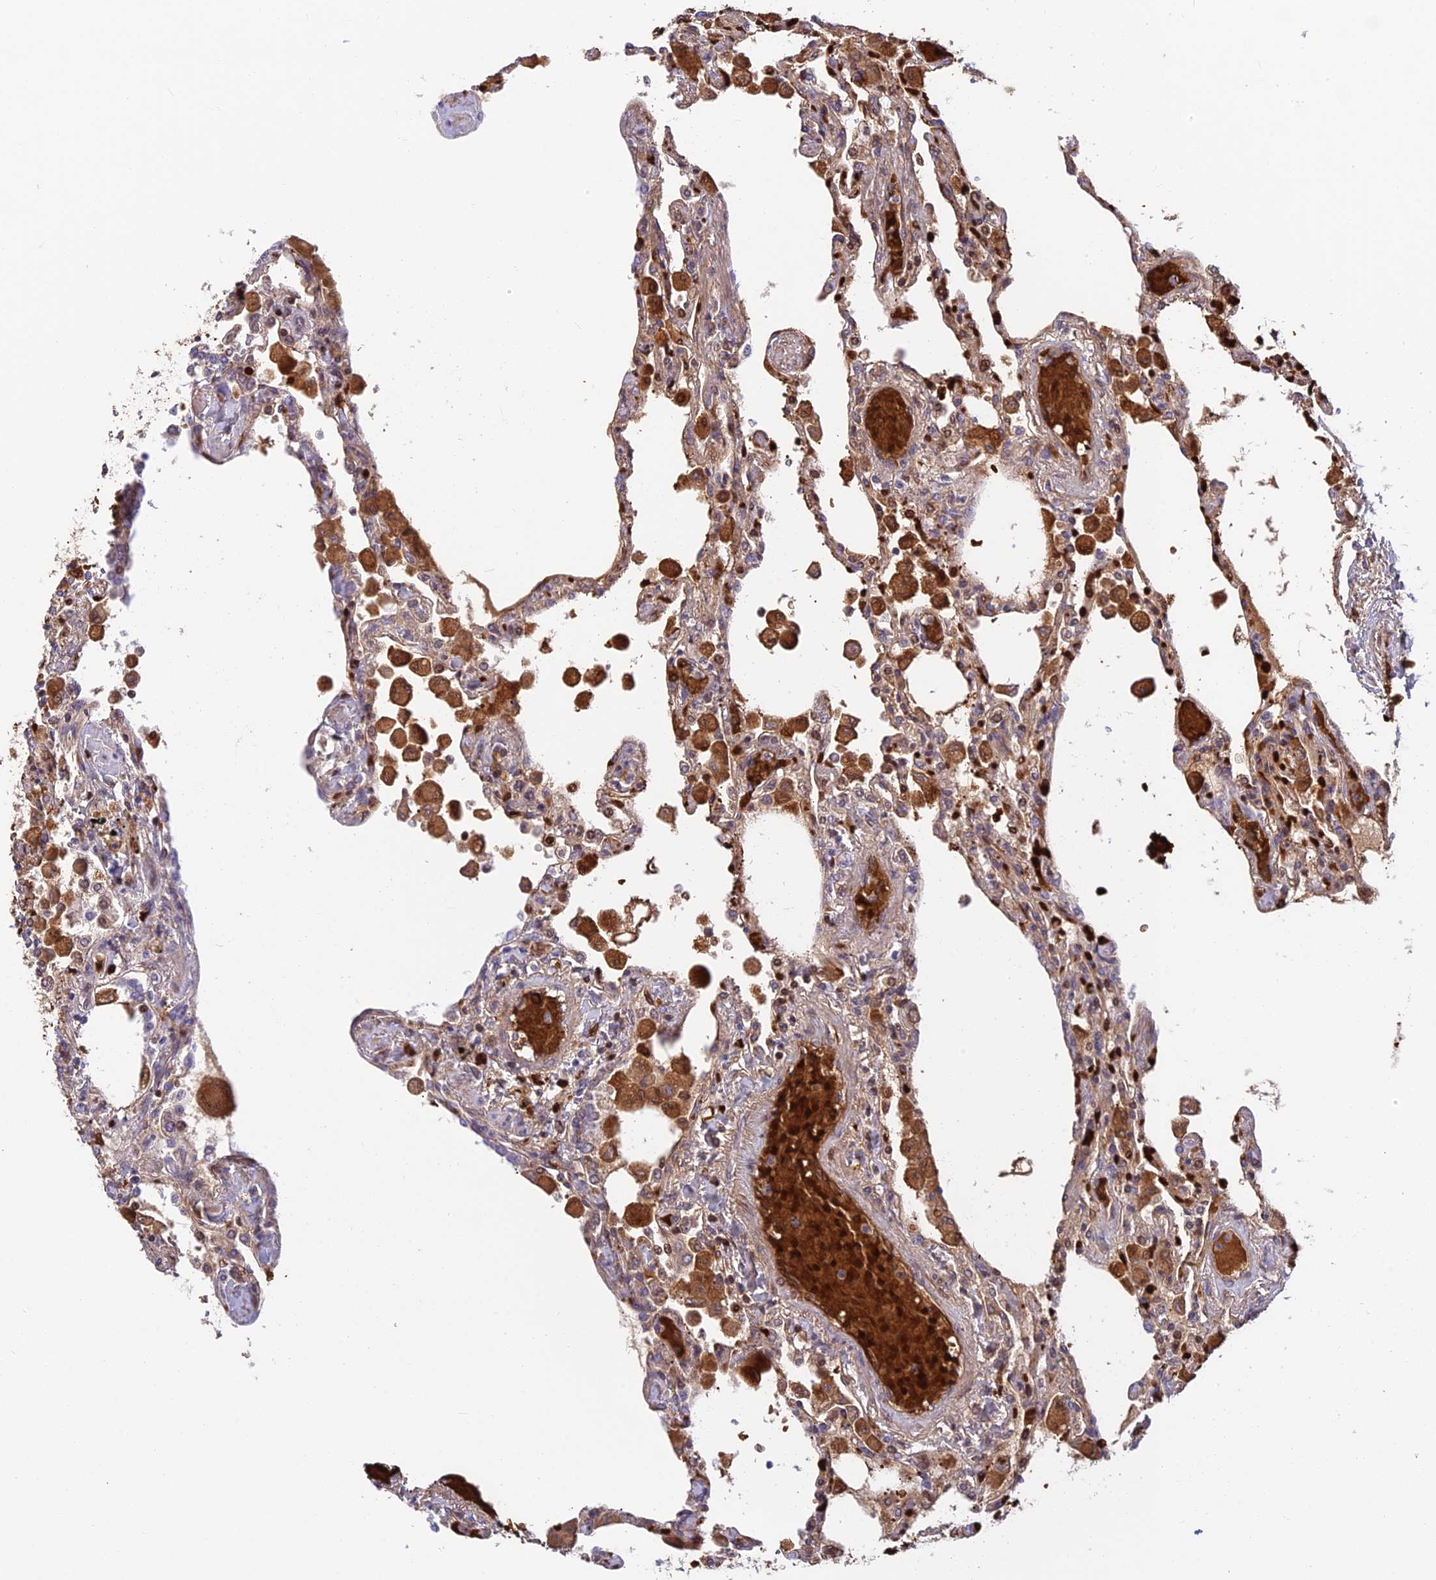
{"staining": {"intensity": "moderate", "quantity": "25%-75%", "location": "cytoplasmic/membranous"}, "tissue": "lung", "cell_type": "Alveolar cells", "image_type": "normal", "snomed": [{"axis": "morphology", "description": "Normal tissue, NOS"}, {"axis": "topography", "description": "Bronchus"}, {"axis": "topography", "description": "Lung"}], "caption": "Protein staining demonstrates moderate cytoplasmic/membranous staining in about 25%-75% of alveolar cells in unremarkable lung. (brown staining indicates protein expression, while blue staining denotes nuclei).", "gene": "UFSP2", "patient": {"sex": "female", "age": 49}}